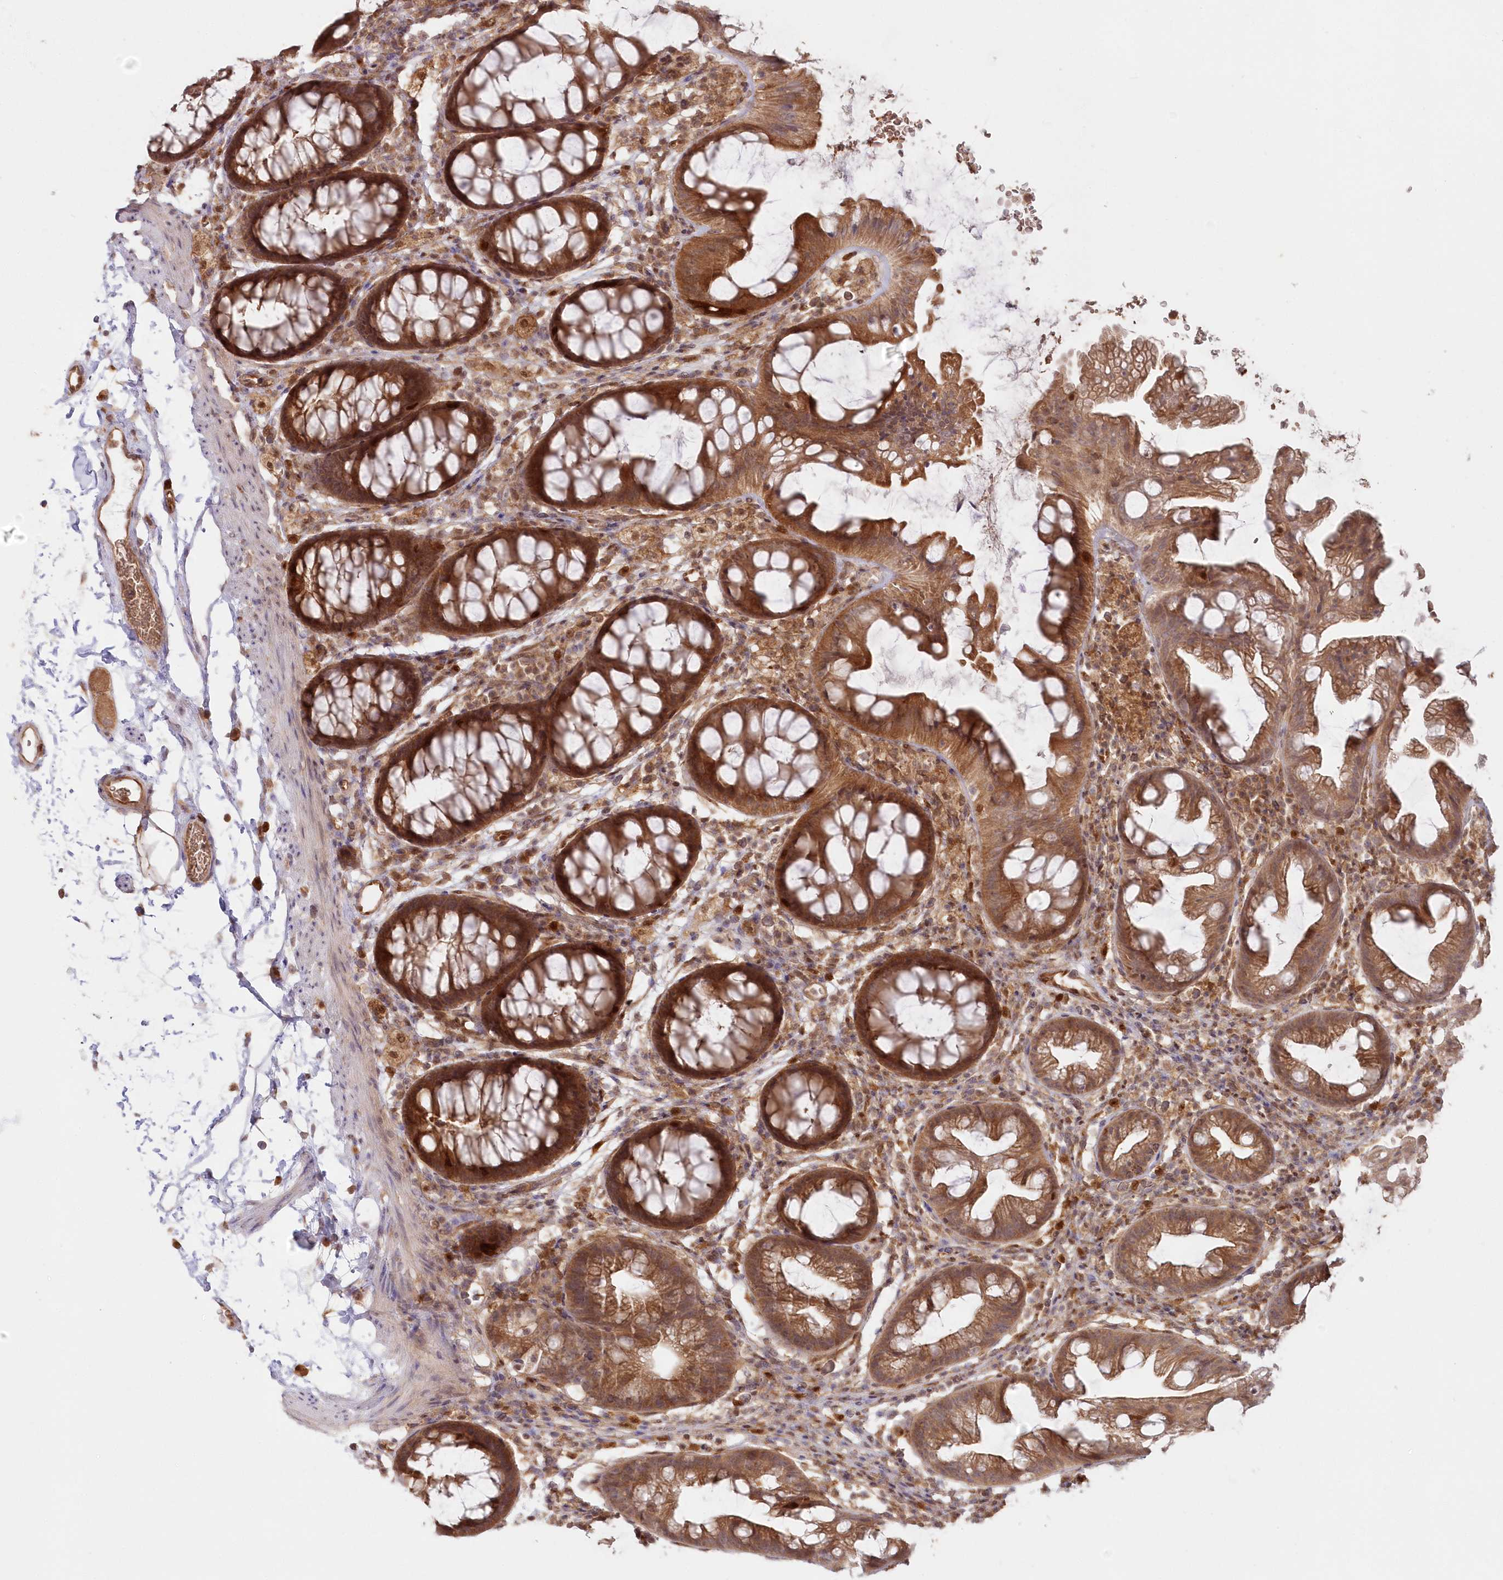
{"staining": {"intensity": "moderate", "quantity": ">75%", "location": "cytoplasmic/membranous"}, "tissue": "colon", "cell_type": "Endothelial cells", "image_type": "normal", "snomed": [{"axis": "morphology", "description": "Normal tissue, NOS"}, {"axis": "topography", "description": "Colon"}], "caption": "Endothelial cells demonstrate medium levels of moderate cytoplasmic/membranous staining in about >75% of cells in unremarkable colon.", "gene": "GBE1", "patient": {"sex": "female", "age": 62}}